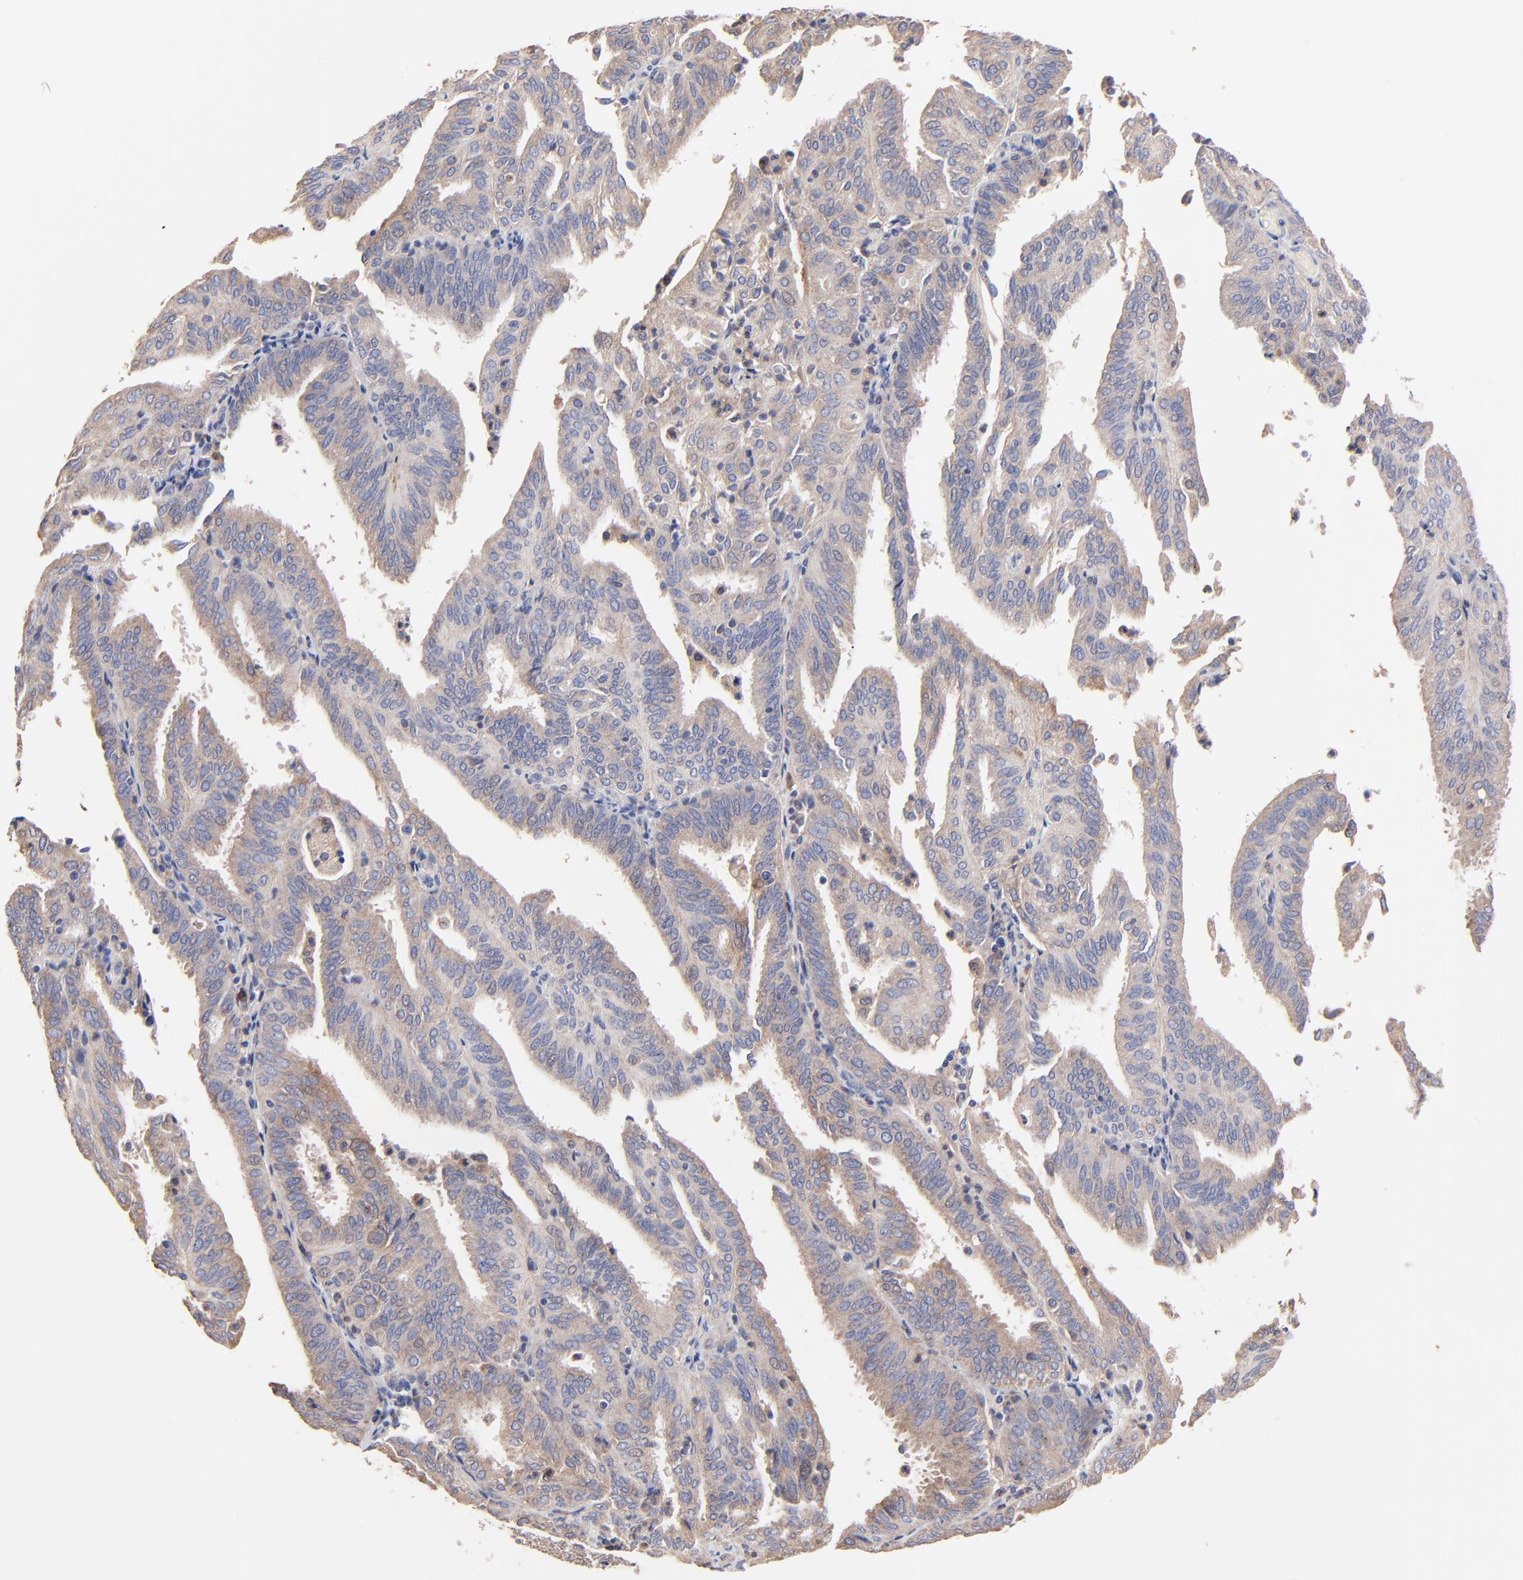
{"staining": {"intensity": "moderate", "quantity": ">75%", "location": "cytoplasmic/membranous"}, "tissue": "endometrial cancer", "cell_type": "Tumor cells", "image_type": "cancer", "snomed": [{"axis": "morphology", "description": "Adenocarcinoma, NOS"}, {"axis": "topography", "description": "Endometrium"}], "caption": "DAB (3,3'-diaminobenzidine) immunohistochemical staining of endometrial adenocarcinoma demonstrates moderate cytoplasmic/membranous protein expression in approximately >75% of tumor cells.", "gene": "PPFIBP2", "patient": {"sex": "female", "age": 59}}